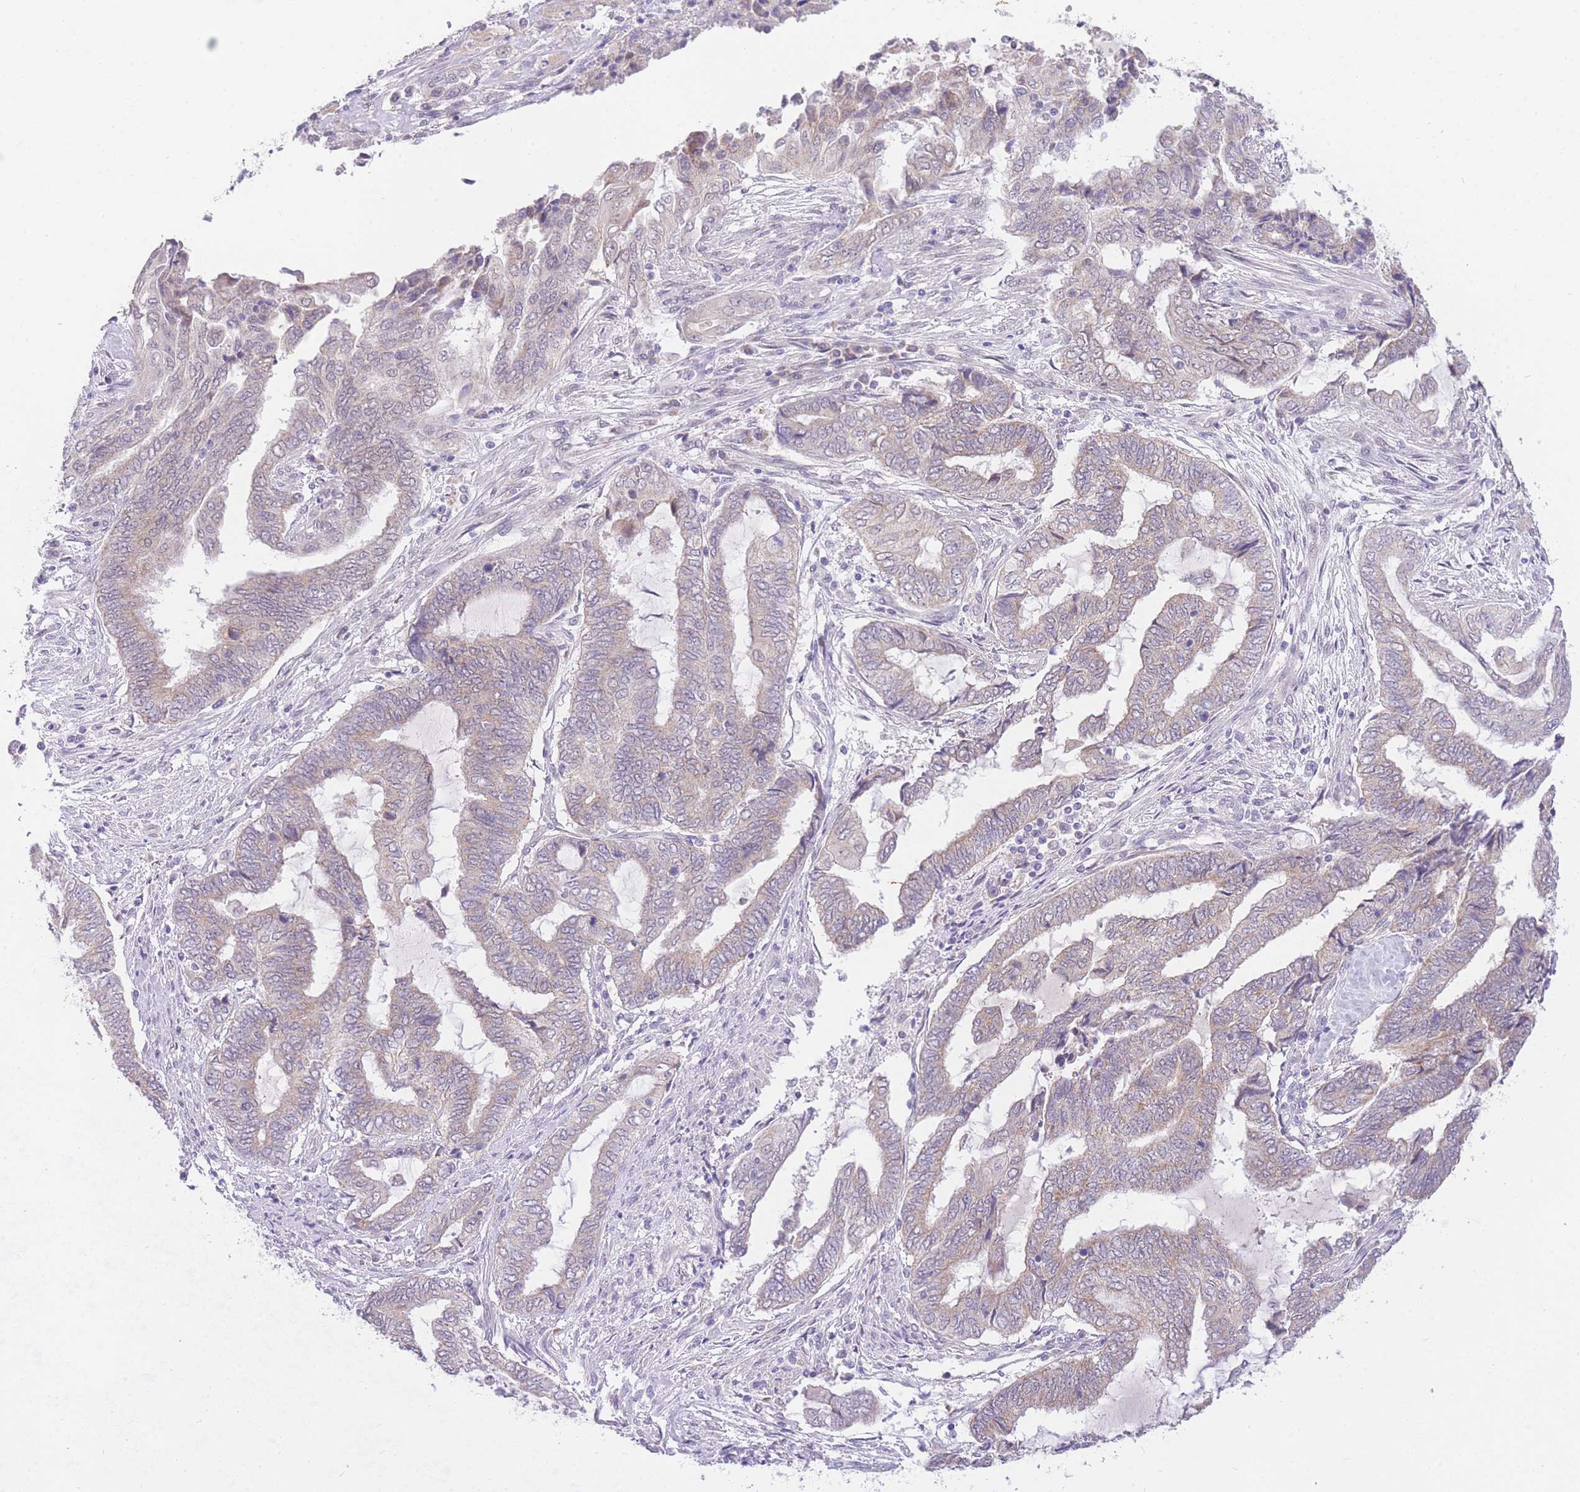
{"staining": {"intensity": "weak", "quantity": "25%-75%", "location": "cytoplasmic/membranous"}, "tissue": "endometrial cancer", "cell_type": "Tumor cells", "image_type": "cancer", "snomed": [{"axis": "morphology", "description": "Adenocarcinoma, NOS"}, {"axis": "topography", "description": "Uterus"}, {"axis": "topography", "description": "Endometrium"}], "caption": "A high-resolution image shows immunohistochemistry (IHC) staining of endometrial cancer (adenocarcinoma), which displays weak cytoplasmic/membranous positivity in approximately 25%-75% of tumor cells. (IHC, brightfield microscopy, high magnification).", "gene": "UBXN7", "patient": {"sex": "female", "age": 70}}